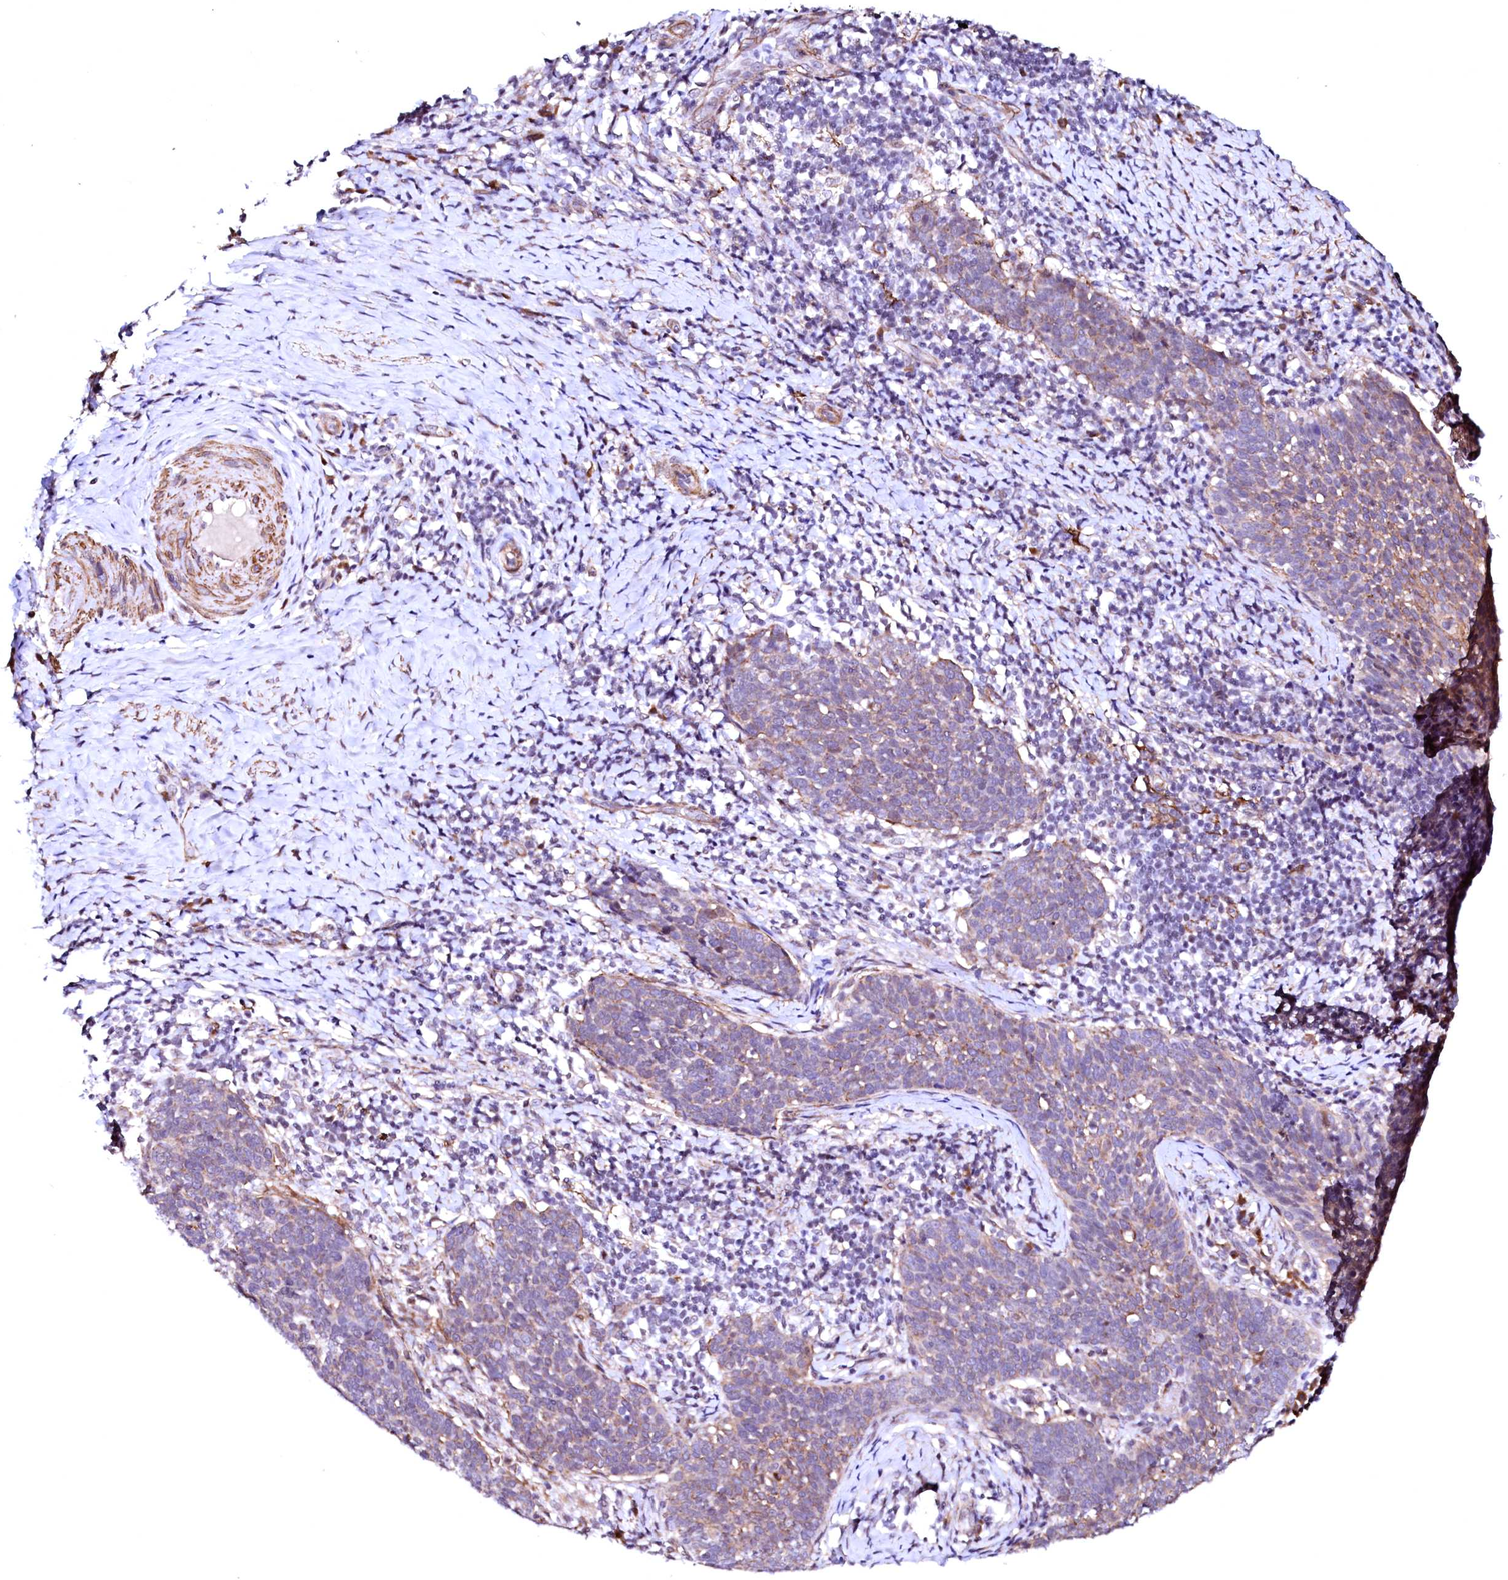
{"staining": {"intensity": "weak", "quantity": "25%-75%", "location": "cytoplasmic/membranous"}, "tissue": "cervical cancer", "cell_type": "Tumor cells", "image_type": "cancer", "snomed": [{"axis": "morphology", "description": "Normal tissue, NOS"}, {"axis": "morphology", "description": "Squamous cell carcinoma, NOS"}, {"axis": "topography", "description": "Cervix"}], "caption": "Cervical cancer stained with immunohistochemistry (IHC) shows weak cytoplasmic/membranous expression in approximately 25%-75% of tumor cells. (Stains: DAB (3,3'-diaminobenzidine) in brown, nuclei in blue, Microscopy: brightfield microscopy at high magnification).", "gene": "GPR176", "patient": {"sex": "female", "age": 39}}